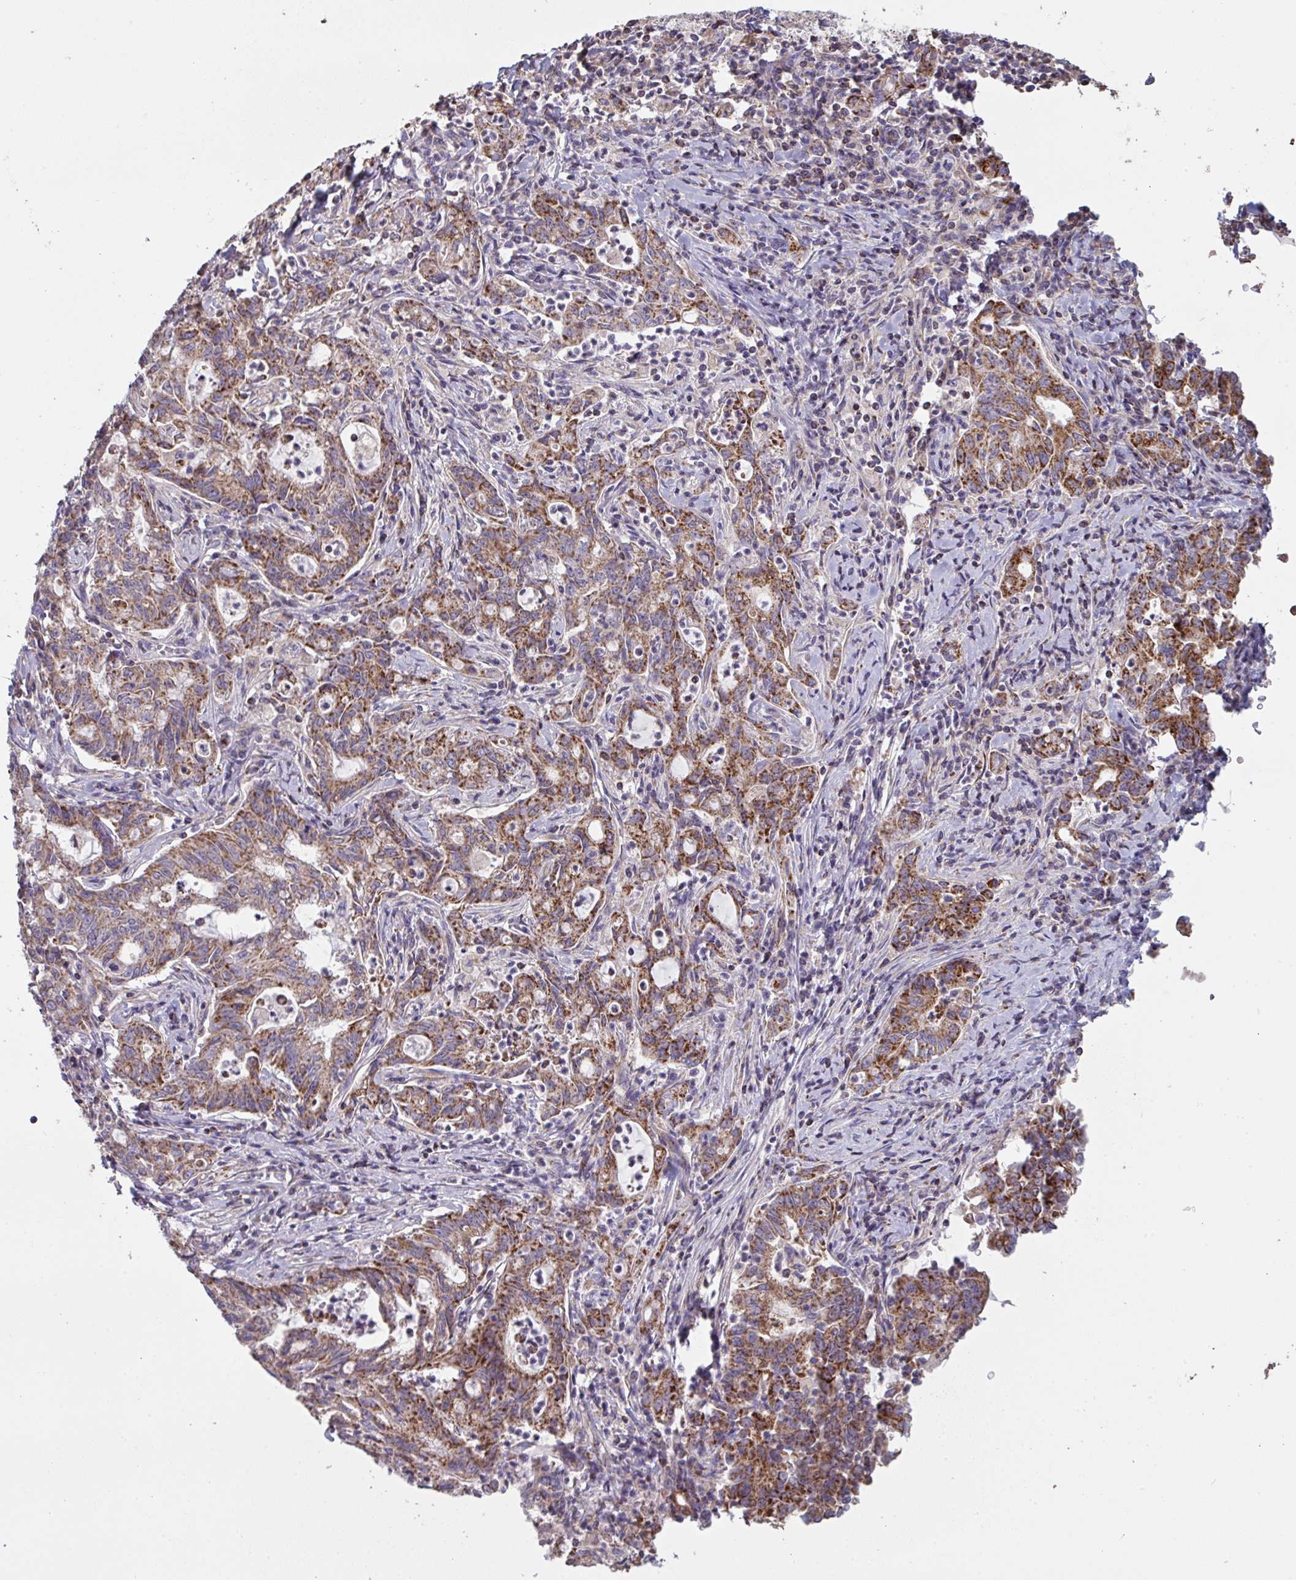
{"staining": {"intensity": "moderate", "quantity": ">75%", "location": "cytoplasmic/membranous"}, "tissue": "stomach cancer", "cell_type": "Tumor cells", "image_type": "cancer", "snomed": [{"axis": "morphology", "description": "Adenocarcinoma, NOS"}, {"axis": "topography", "description": "Stomach, upper"}], "caption": "Stomach cancer was stained to show a protein in brown. There is medium levels of moderate cytoplasmic/membranous expression in approximately >75% of tumor cells.", "gene": "MICOS10", "patient": {"sex": "female", "age": 79}}